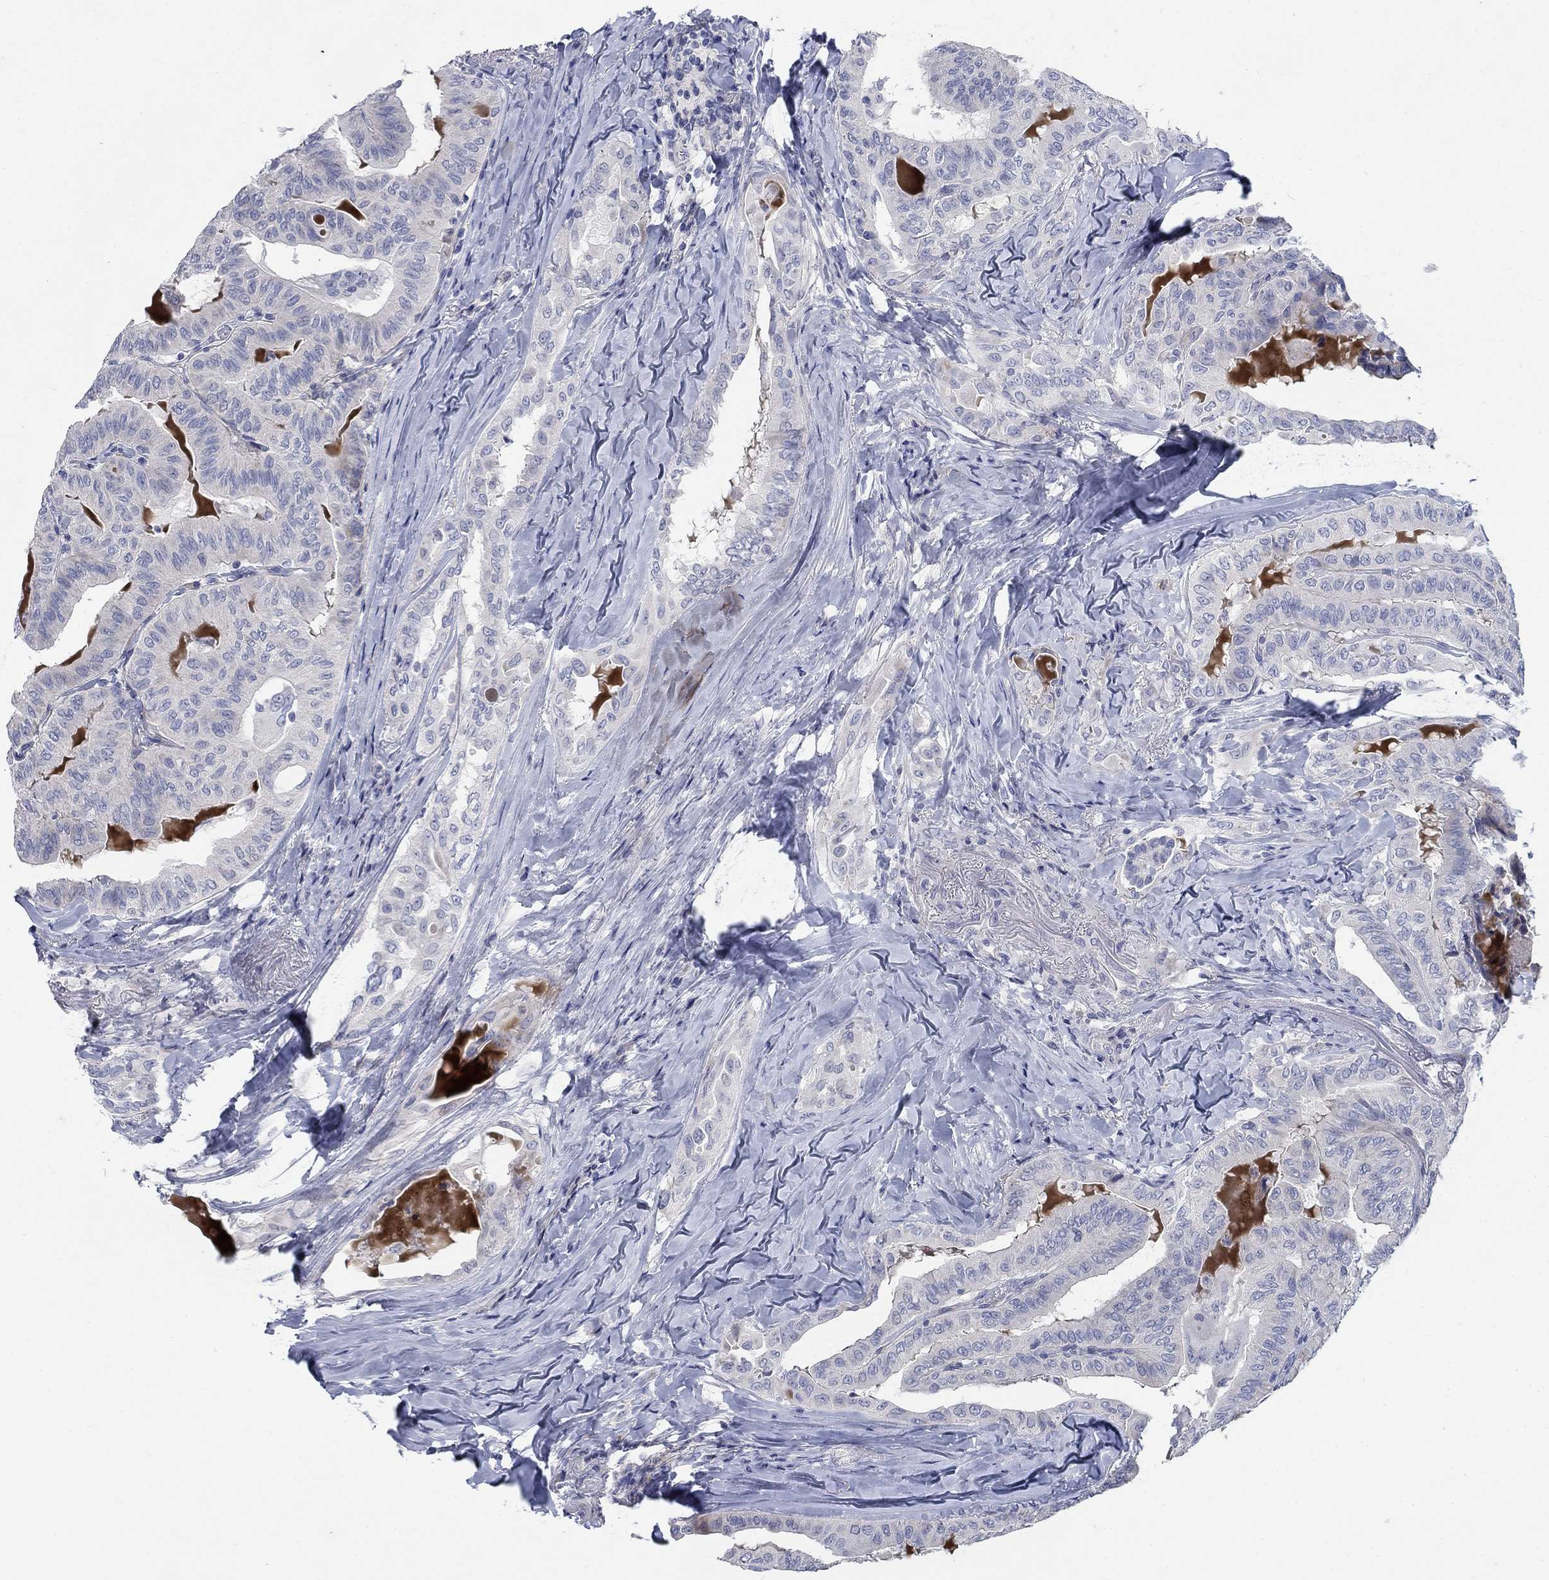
{"staining": {"intensity": "negative", "quantity": "none", "location": "none"}, "tissue": "thyroid cancer", "cell_type": "Tumor cells", "image_type": "cancer", "snomed": [{"axis": "morphology", "description": "Papillary adenocarcinoma, NOS"}, {"axis": "topography", "description": "Thyroid gland"}], "caption": "Tumor cells show no significant expression in thyroid papillary adenocarcinoma.", "gene": "DNER", "patient": {"sex": "female", "age": 68}}